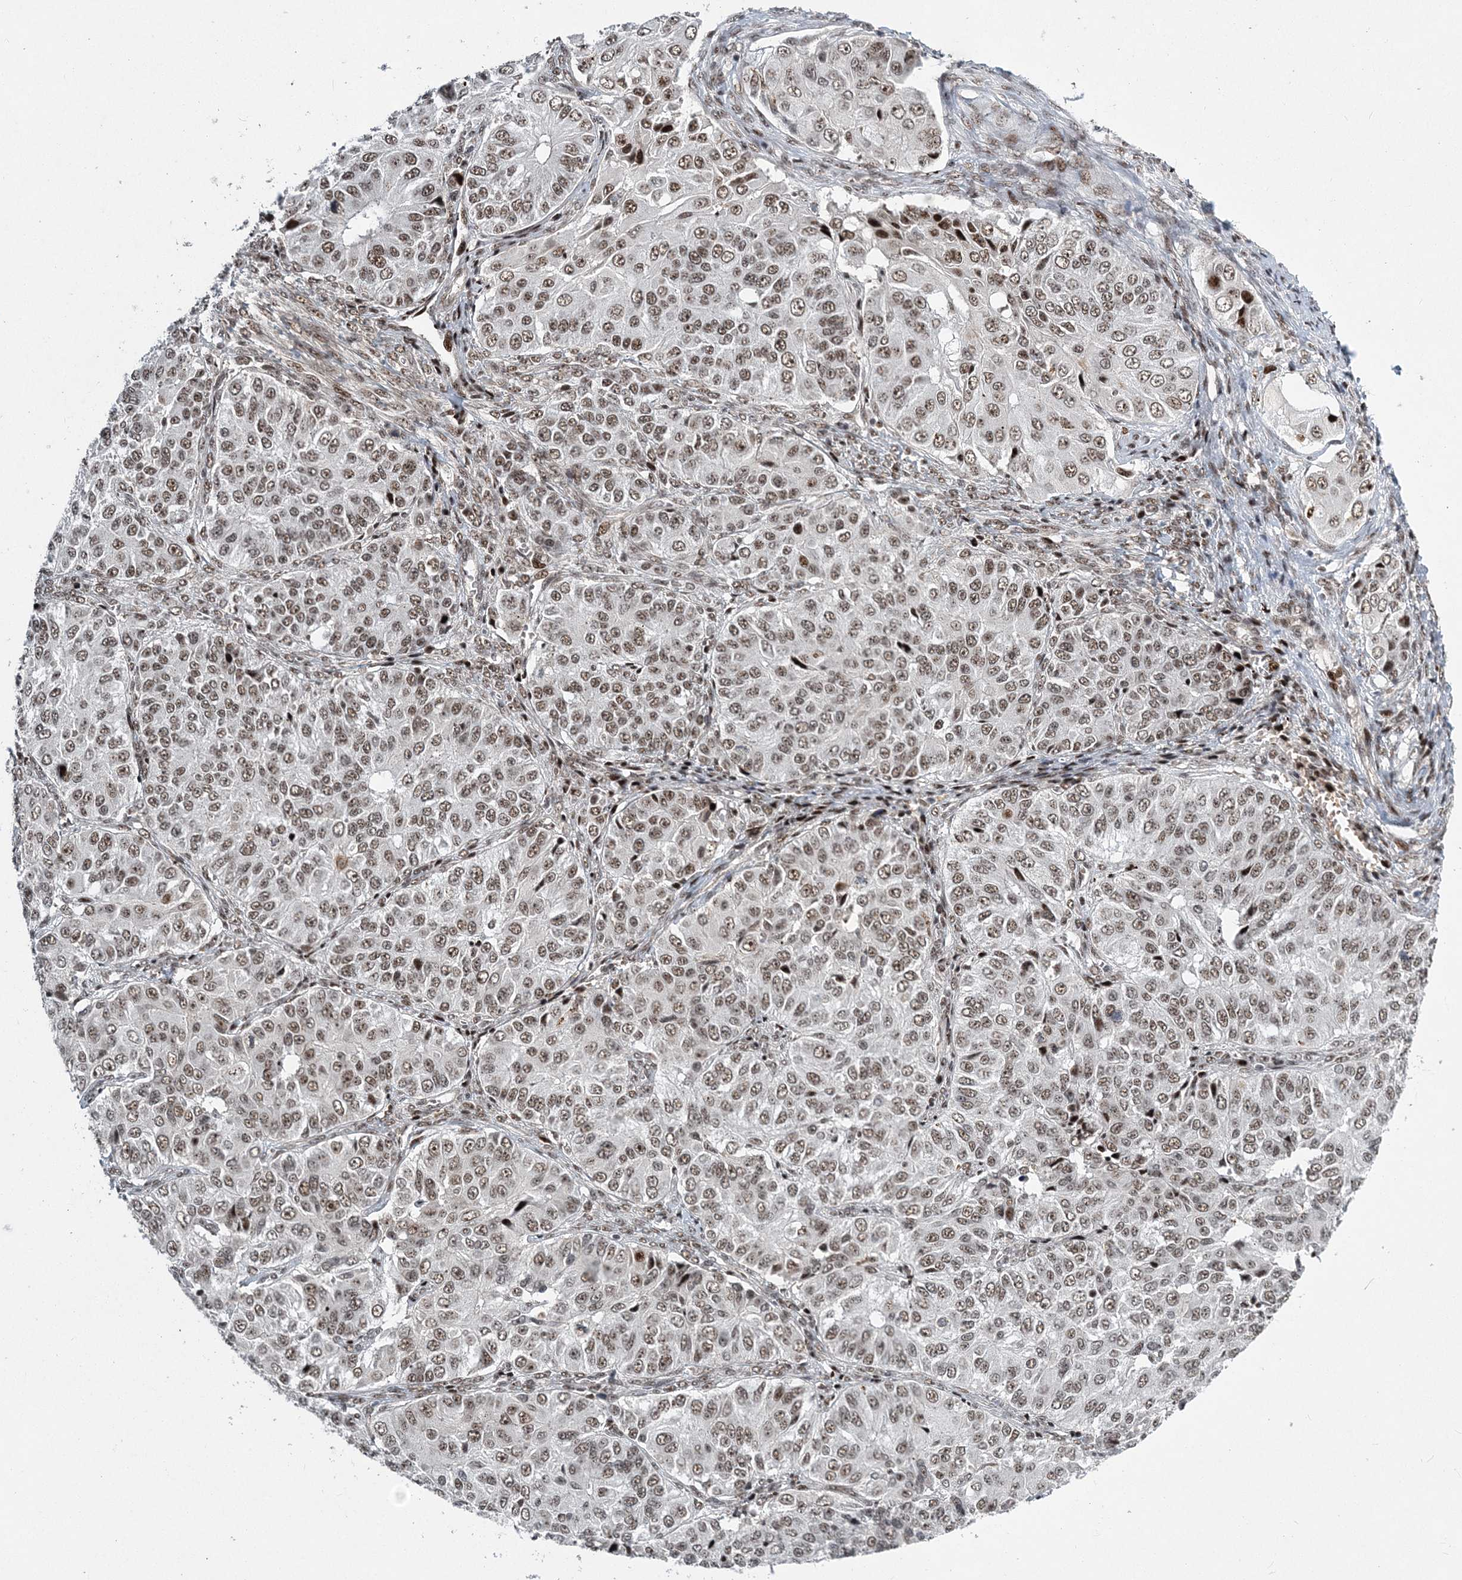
{"staining": {"intensity": "moderate", "quantity": ">75%", "location": "nuclear"}, "tissue": "ovarian cancer", "cell_type": "Tumor cells", "image_type": "cancer", "snomed": [{"axis": "morphology", "description": "Carcinoma, endometroid"}, {"axis": "topography", "description": "Ovary"}], "caption": "Protein staining of ovarian cancer tissue demonstrates moderate nuclear staining in approximately >75% of tumor cells.", "gene": "CWC22", "patient": {"sex": "female", "age": 51}}